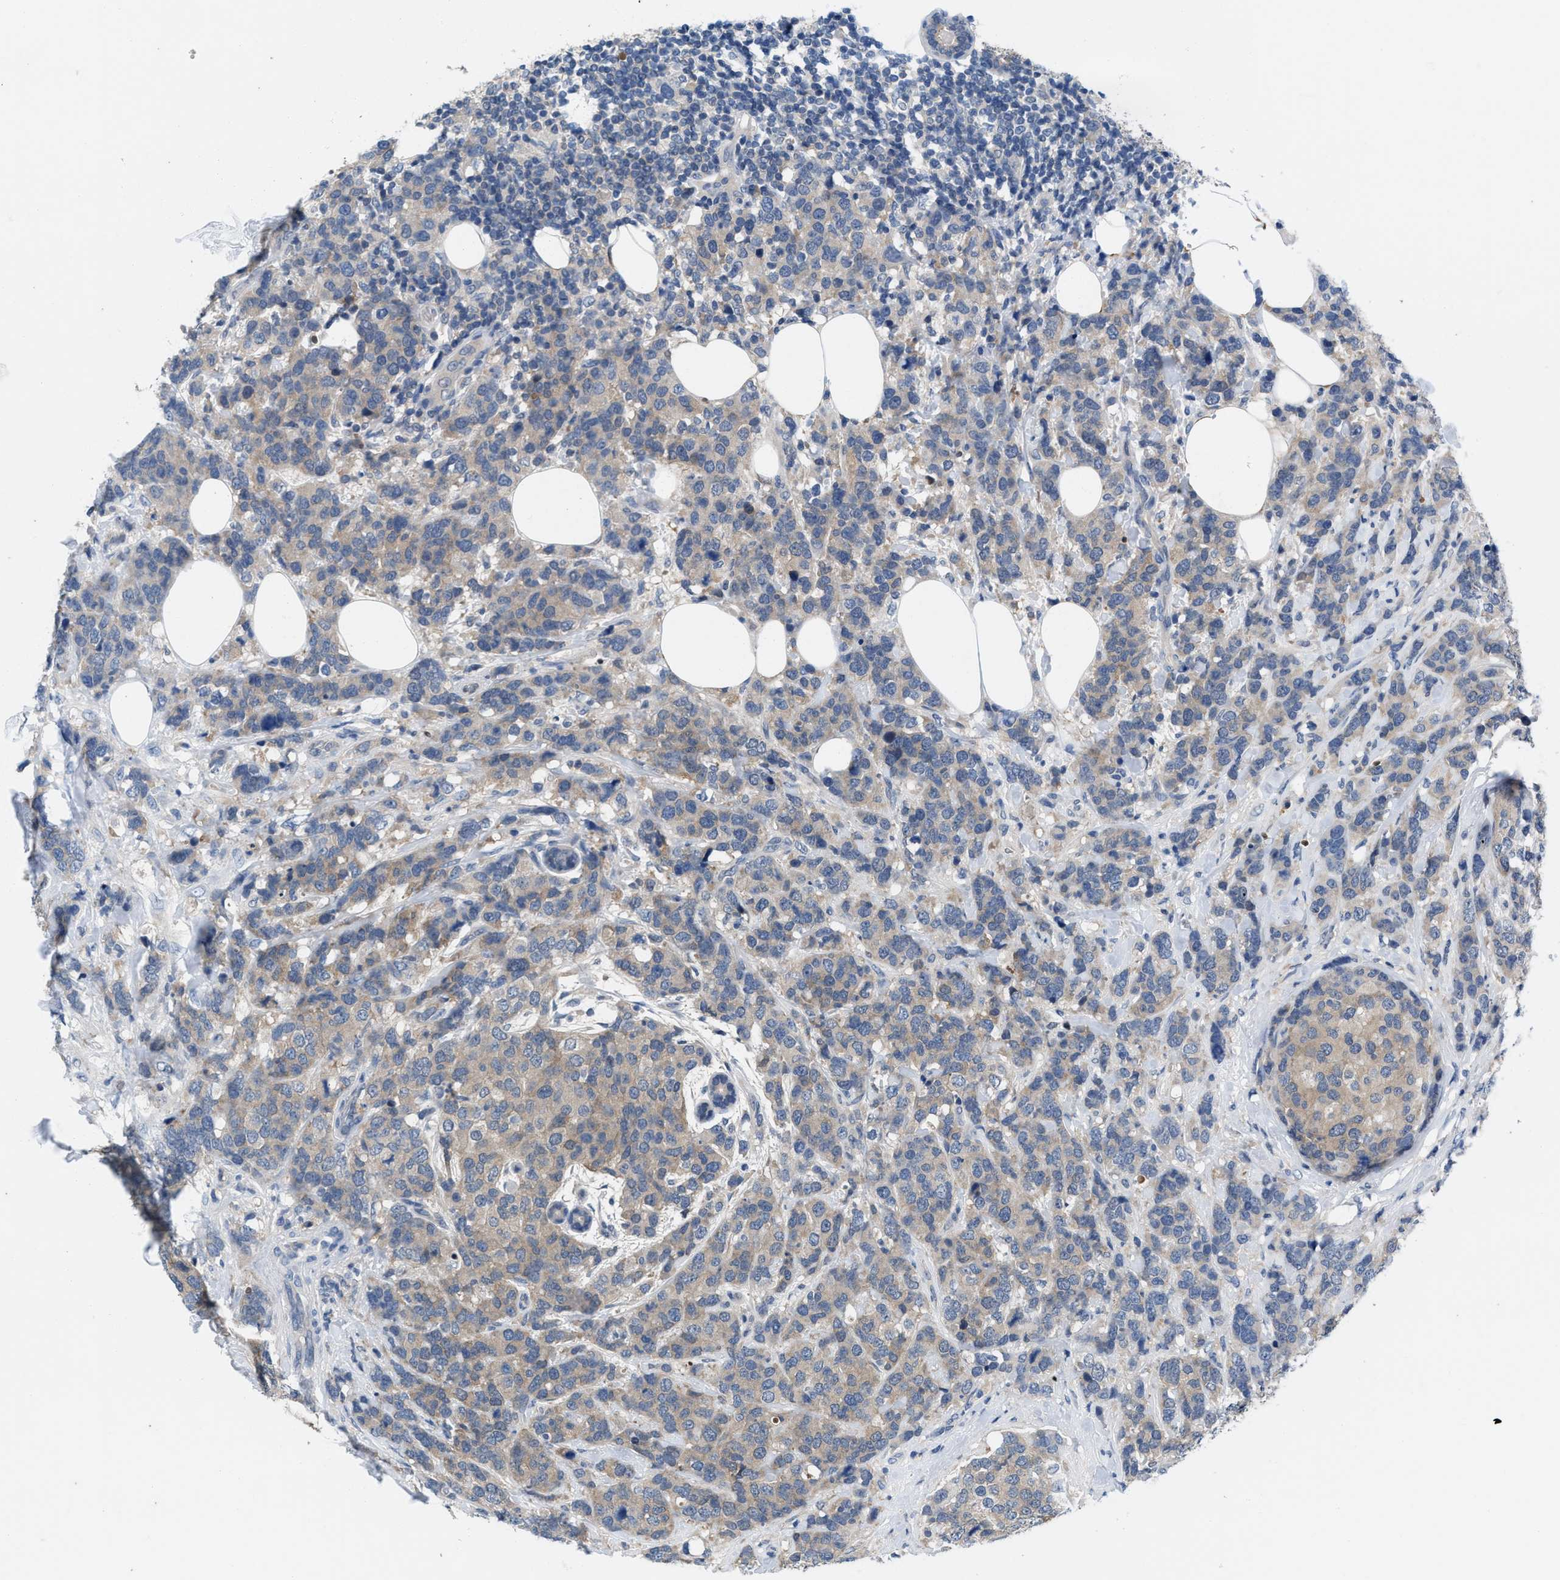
{"staining": {"intensity": "weak", "quantity": "<25%", "location": "cytoplasmic/membranous"}, "tissue": "breast cancer", "cell_type": "Tumor cells", "image_type": "cancer", "snomed": [{"axis": "morphology", "description": "Lobular carcinoma"}, {"axis": "topography", "description": "Breast"}], "caption": "The histopathology image demonstrates no staining of tumor cells in lobular carcinoma (breast).", "gene": "NUDT5", "patient": {"sex": "female", "age": 59}}